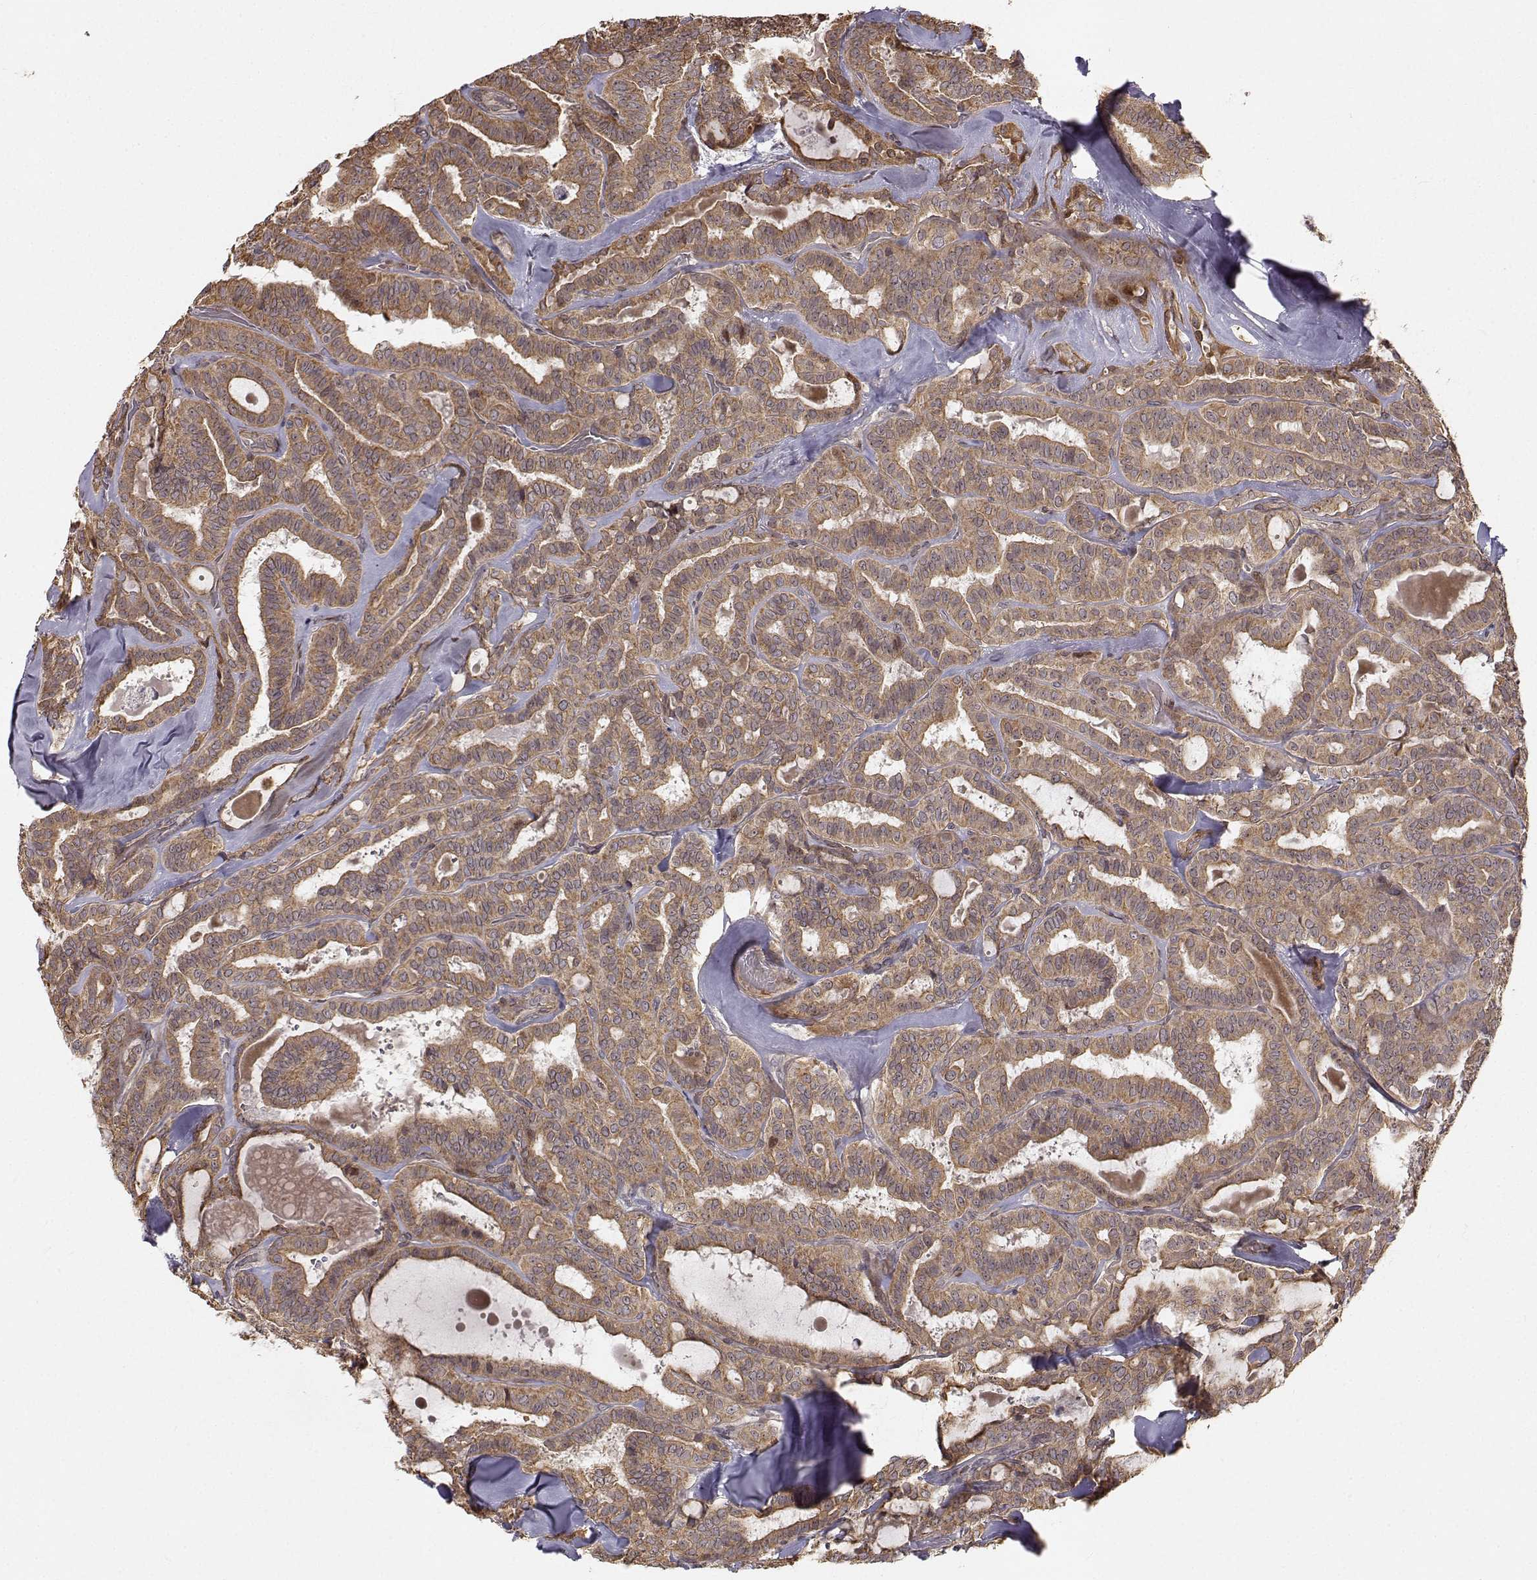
{"staining": {"intensity": "moderate", "quantity": "25%-75%", "location": "cytoplasmic/membranous"}, "tissue": "thyroid cancer", "cell_type": "Tumor cells", "image_type": "cancer", "snomed": [{"axis": "morphology", "description": "Papillary adenocarcinoma, NOS"}, {"axis": "topography", "description": "Thyroid gland"}], "caption": "Immunohistochemistry micrograph of human thyroid cancer stained for a protein (brown), which displays medium levels of moderate cytoplasmic/membranous staining in approximately 25%-75% of tumor cells.", "gene": "APC", "patient": {"sex": "female", "age": 39}}